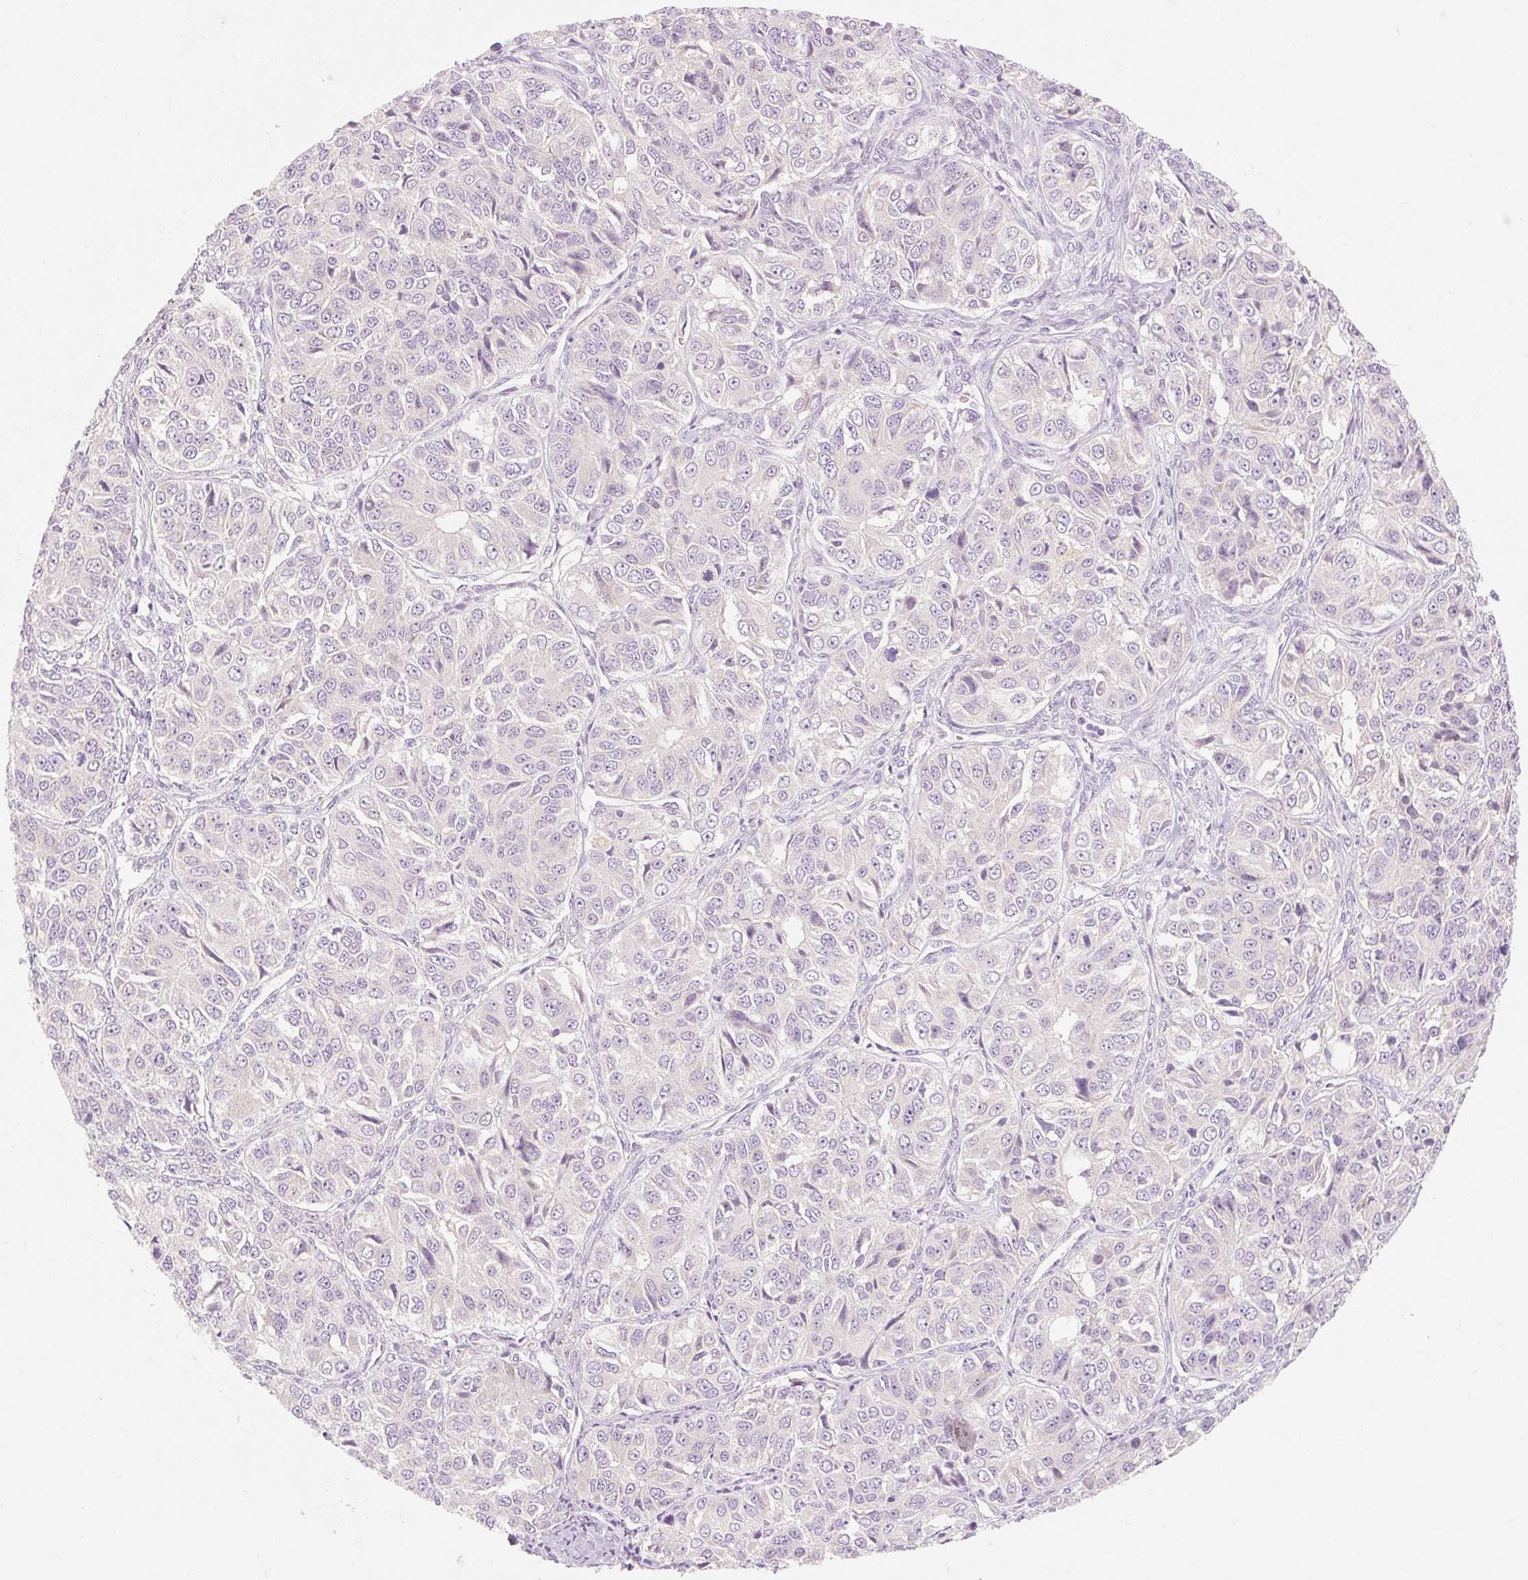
{"staining": {"intensity": "negative", "quantity": "none", "location": "none"}, "tissue": "ovarian cancer", "cell_type": "Tumor cells", "image_type": "cancer", "snomed": [{"axis": "morphology", "description": "Carcinoma, endometroid"}, {"axis": "topography", "description": "Ovary"}], "caption": "The micrograph demonstrates no significant staining in tumor cells of ovarian endometroid carcinoma.", "gene": "MYO1D", "patient": {"sex": "female", "age": 51}}